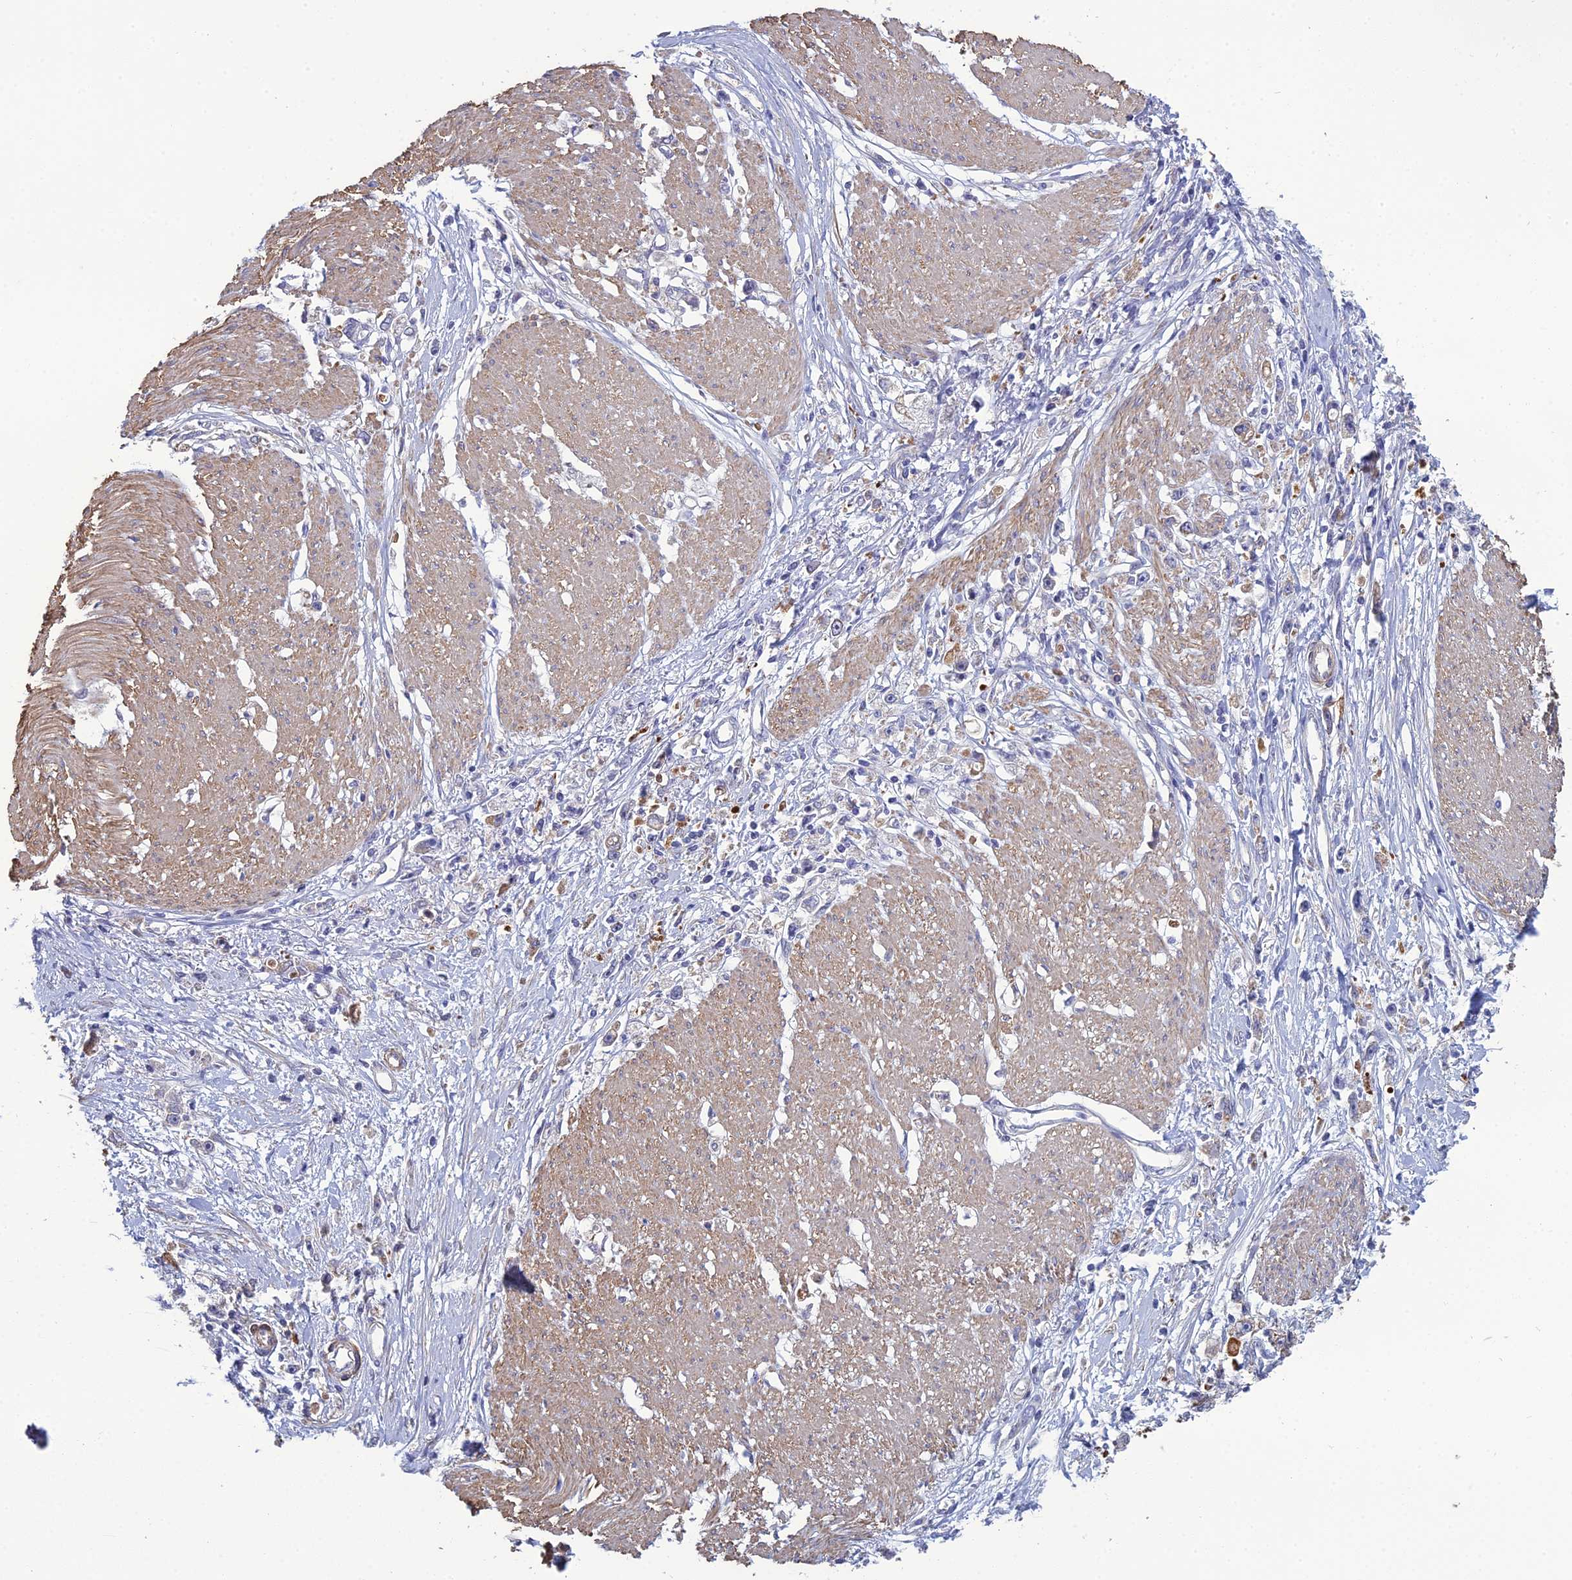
{"staining": {"intensity": "weak", "quantity": "<25%", "location": "cytoplasmic/membranous"}, "tissue": "stomach cancer", "cell_type": "Tumor cells", "image_type": "cancer", "snomed": [{"axis": "morphology", "description": "Adenocarcinoma, NOS"}, {"axis": "topography", "description": "Stomach"}], "caption": "Stomach cancer (adenocarcinoma) was stained to show a protein in brown. There is no significant staining in tumor cells.", "gene": "LZTS2", "patient": {"sex": "female", "age": 59}}